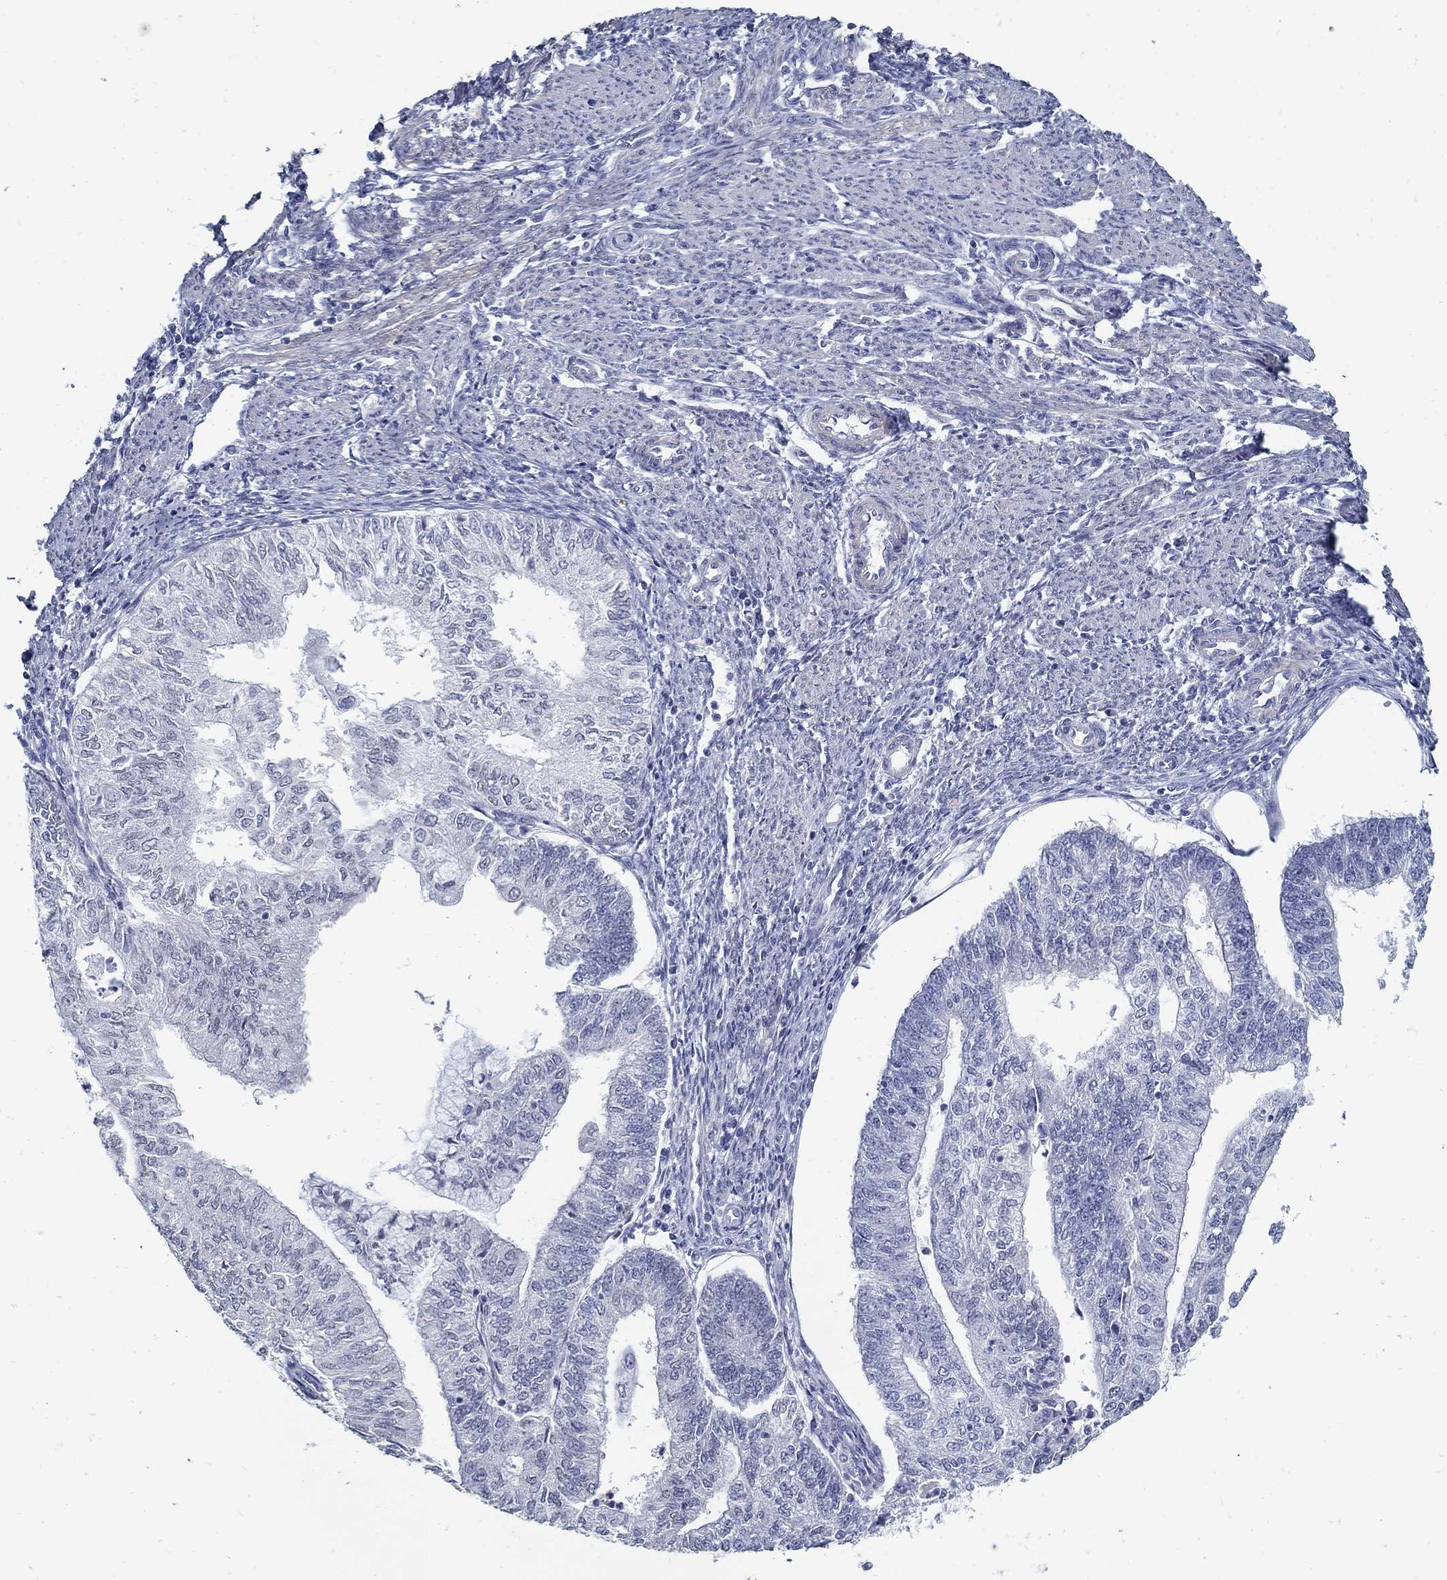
{"staining": {"intensity": "negative", "quantity": "none", "location": "none"}, "tissue": "endometrial cancer", "cell_type": "Tumor cells", "image_type": "cancer", "snomed": [{"axis": "morphology", "description": "Adenocarcinoma, NOS"}, {"axis": "topography", "description": "Endometrium"}], "caption": "Tumor cells show no significant positivity in endometrial cancer. (DAB immunohistochemistry (IHC), high magnification).", "gene": "USP29", "patient": {"sex": "female", "age": 59}}